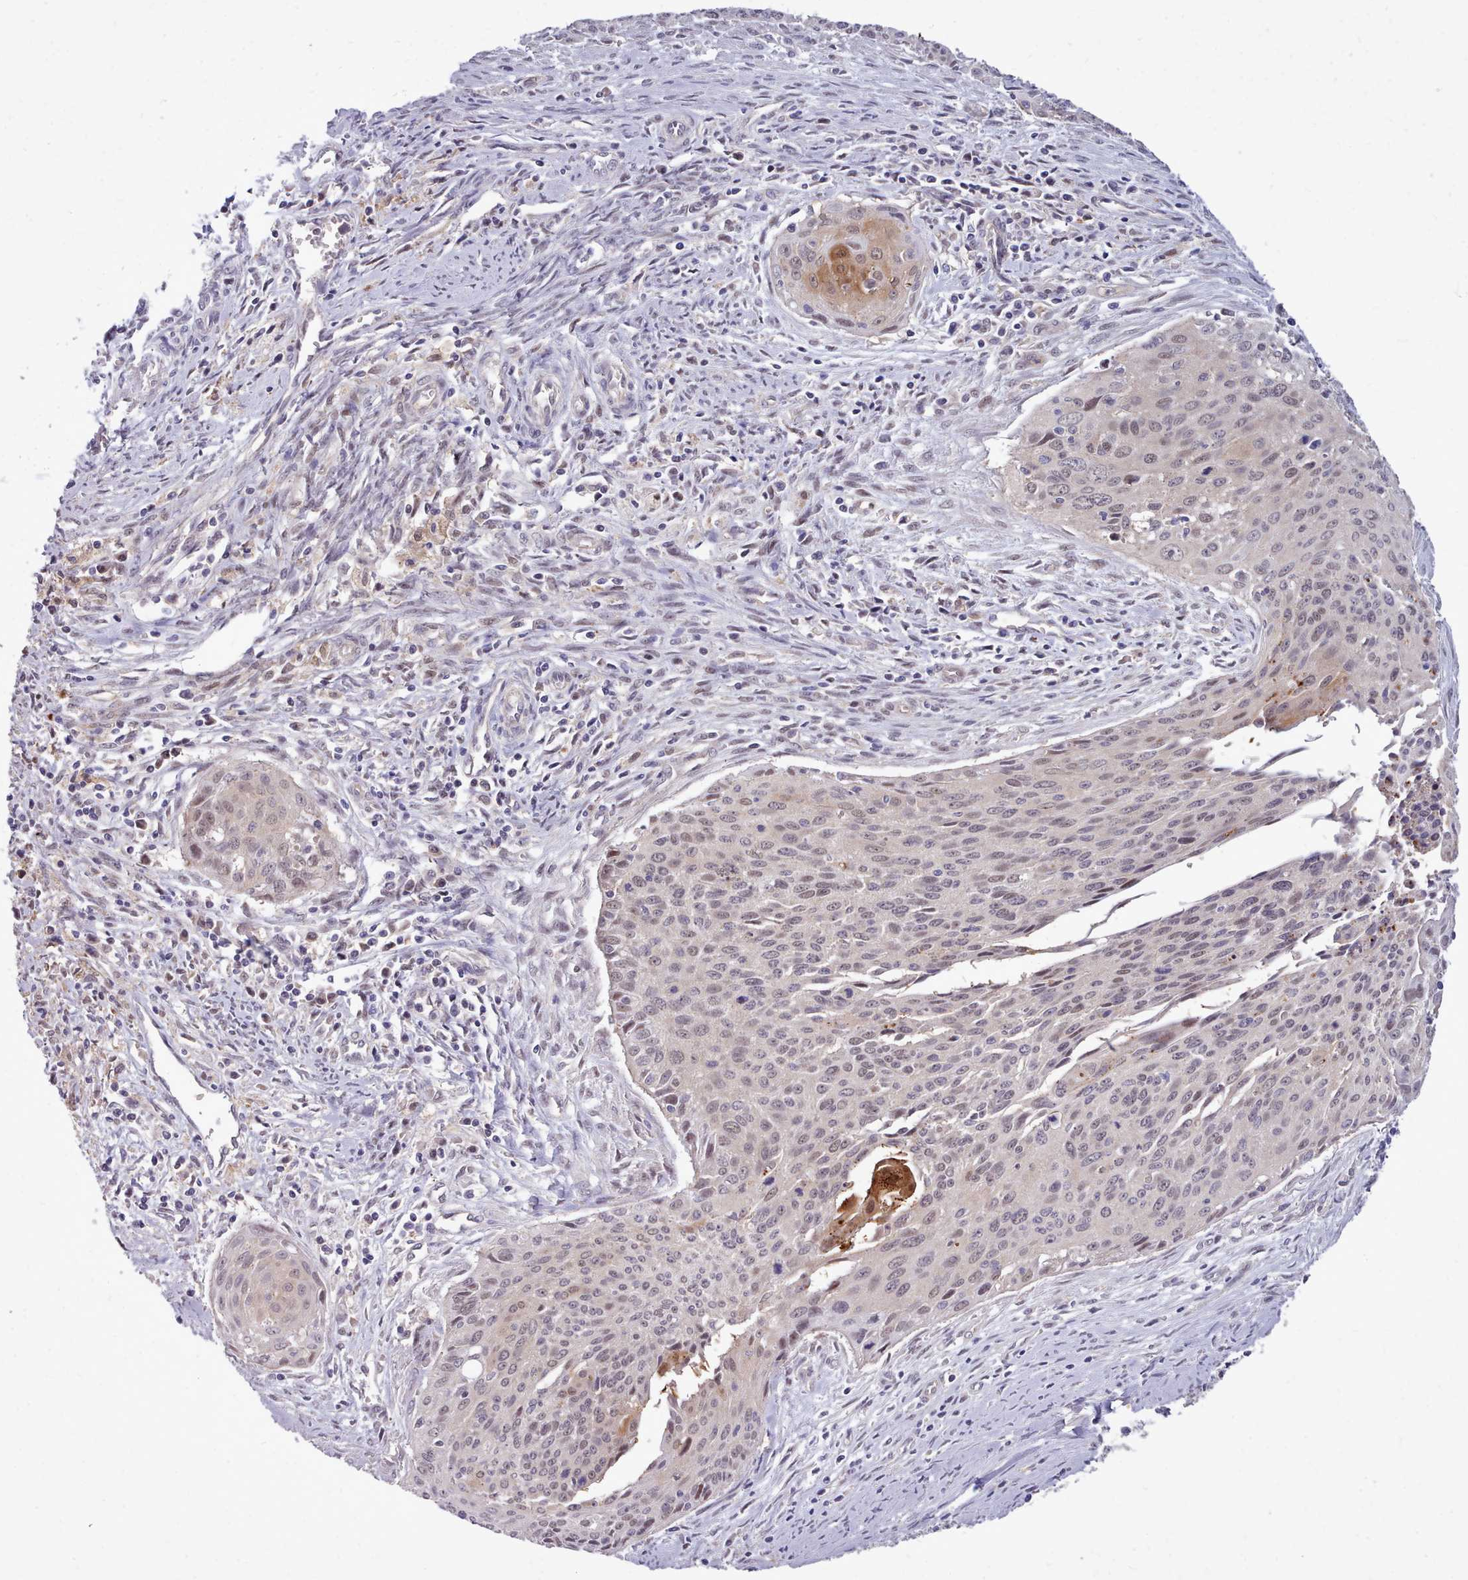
{"staining": {"intensity": "moderate", "quantity": "<25%", "location": "cytoplasmic/membranous,nuclear"}, "tissue": "cervical cancer", "cell_type": "Tumor cells", "image_type": "cancer", "snomed": [{"axis": "morphology", "description": "Squamous cell carcinoma, NOS"}, {"axis": "topography", "description": "Cervix"}], "caption": "Immunohistochemical staining of squamous cell carcinoma (cervical) demonstrates low levels of moderate cytoplasmic/membranous and nuclear expression in approximately <25% of tumor cells.", "gene": "AHCY", "patient": {"sex": "female", "age": 55}}